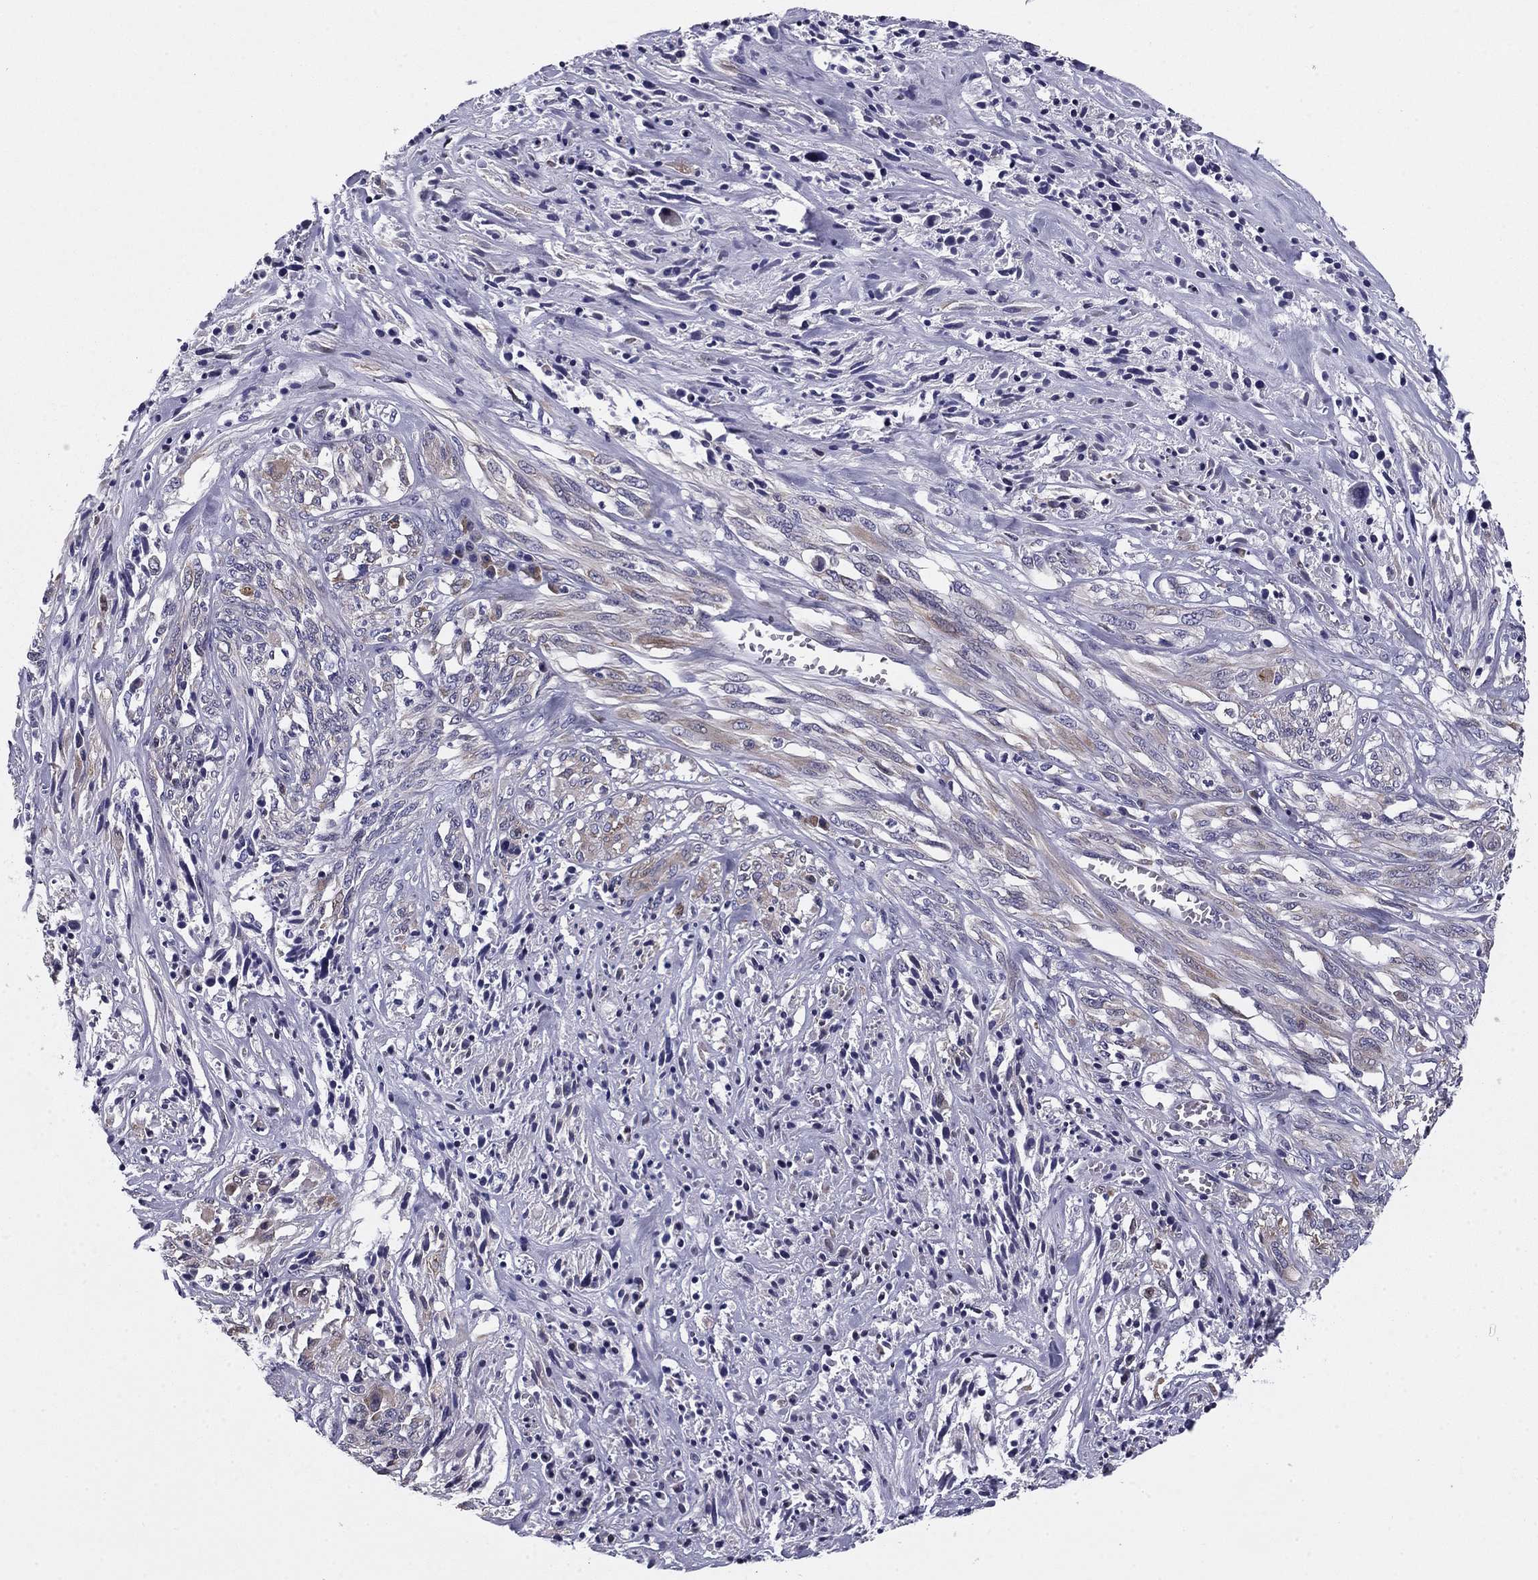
{"staining": {"intensity": "moderate", "quantity": "<25%", "location": "cytoplasmic/membranous"}, "tissue": "melanoma", "cell_type": "Tumor cells", "image_type": "cancer", "snomed": [{"axis": "morphology", "description": "Malignant melanoma, NOS"}, {"axis": "topography", "description": "Skin"}], "caption": "A histopathology image of human malignant melanoma stained for a protein displays moderate cytoplasmic/membranous brown staining in tumor cells.", "gene": "TMED3", "patient": {"sex": "female", "age": 91}}